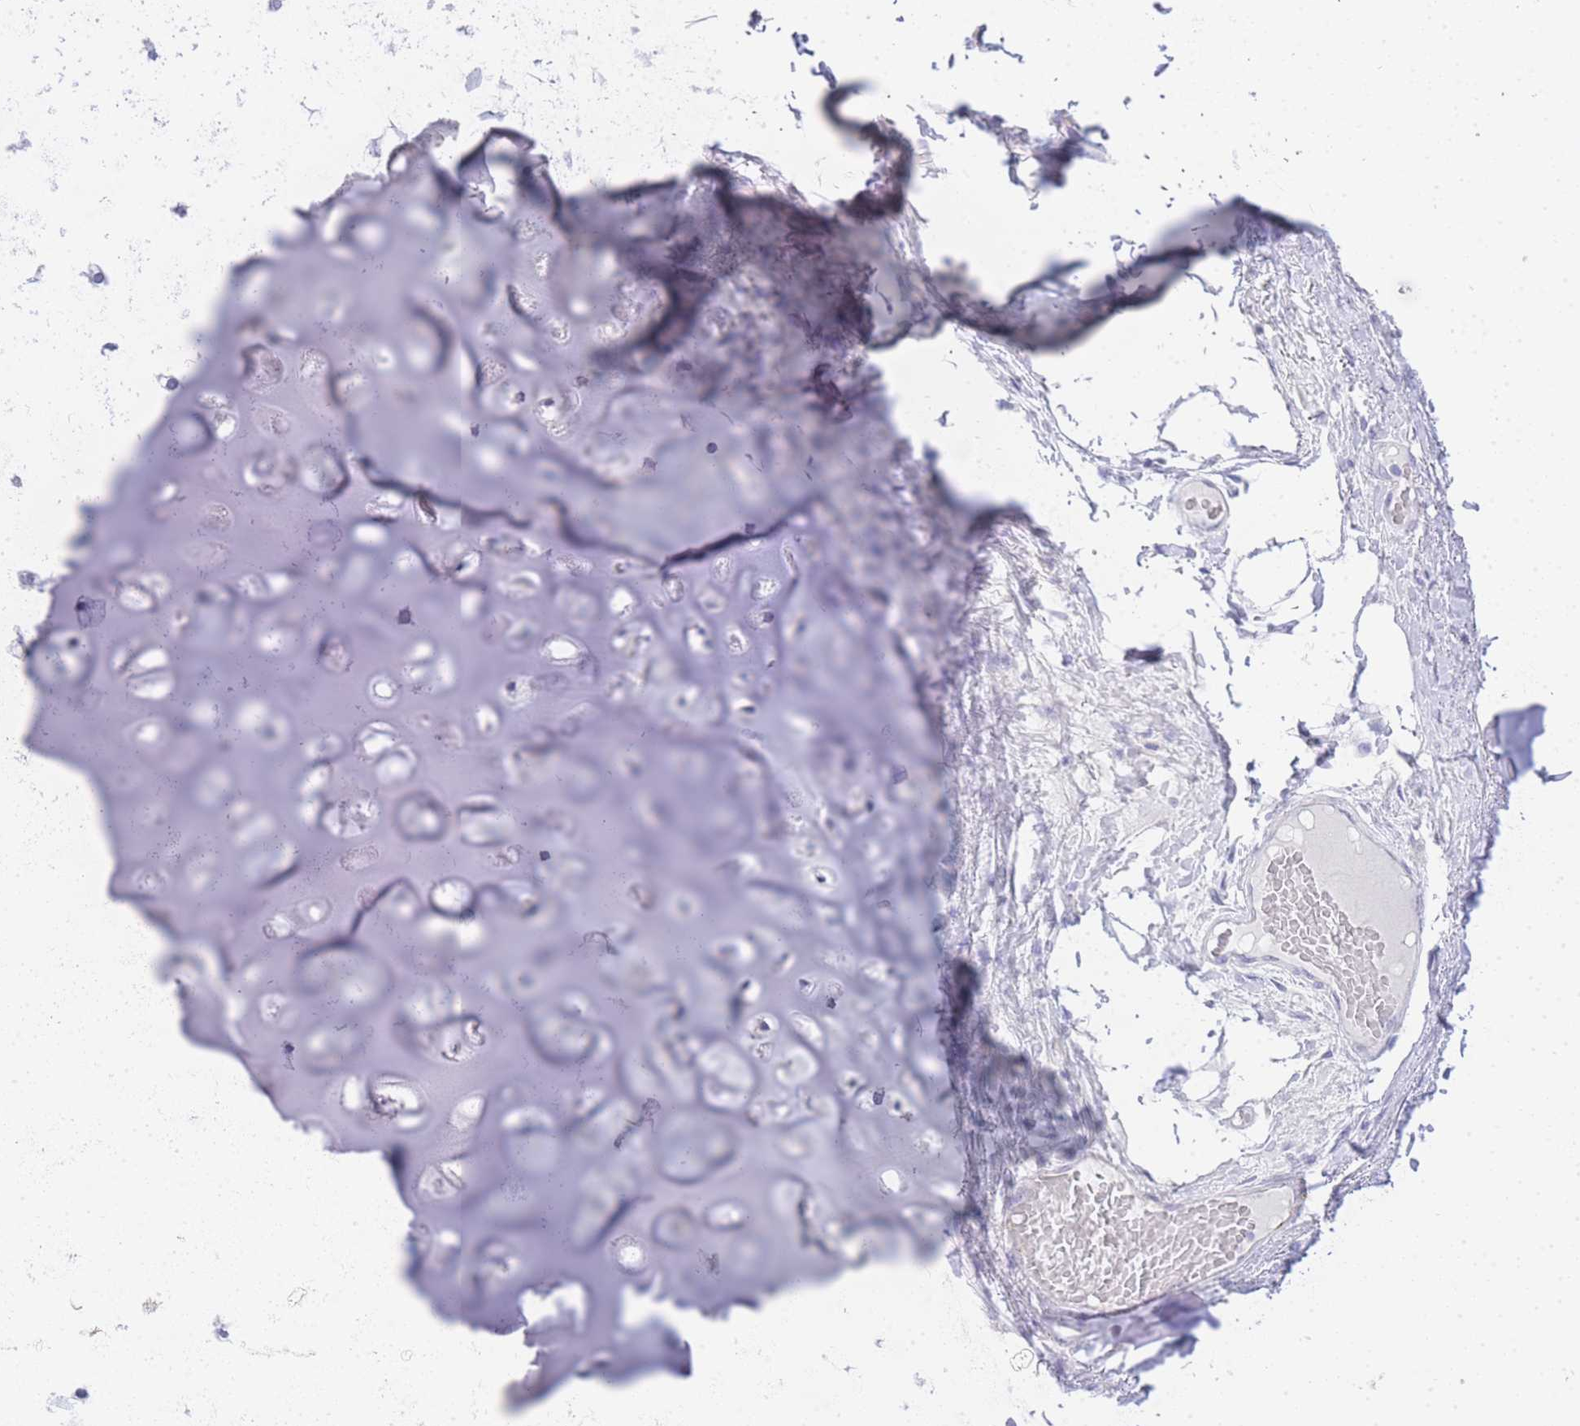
{"staining": {"intensity": "negative", "quantity": "none", "location": "none"}, "tissue": "adipose tissue", "cell_type": "Adipocytes", "image_type": "normal", "snomed": [{"axis": "morphology", "description": "Normal tissue, NOS"}, {"axis": "topography", "description": "Cartilage tissue"}, {"axis": "topography", "description": "Bronchus"}], "caption": "Adipose tissue stained for a protein using IHC reveals no staining adipocytes.", "gene": "RHO", "patient": {"sex": "male", "age": 56}}